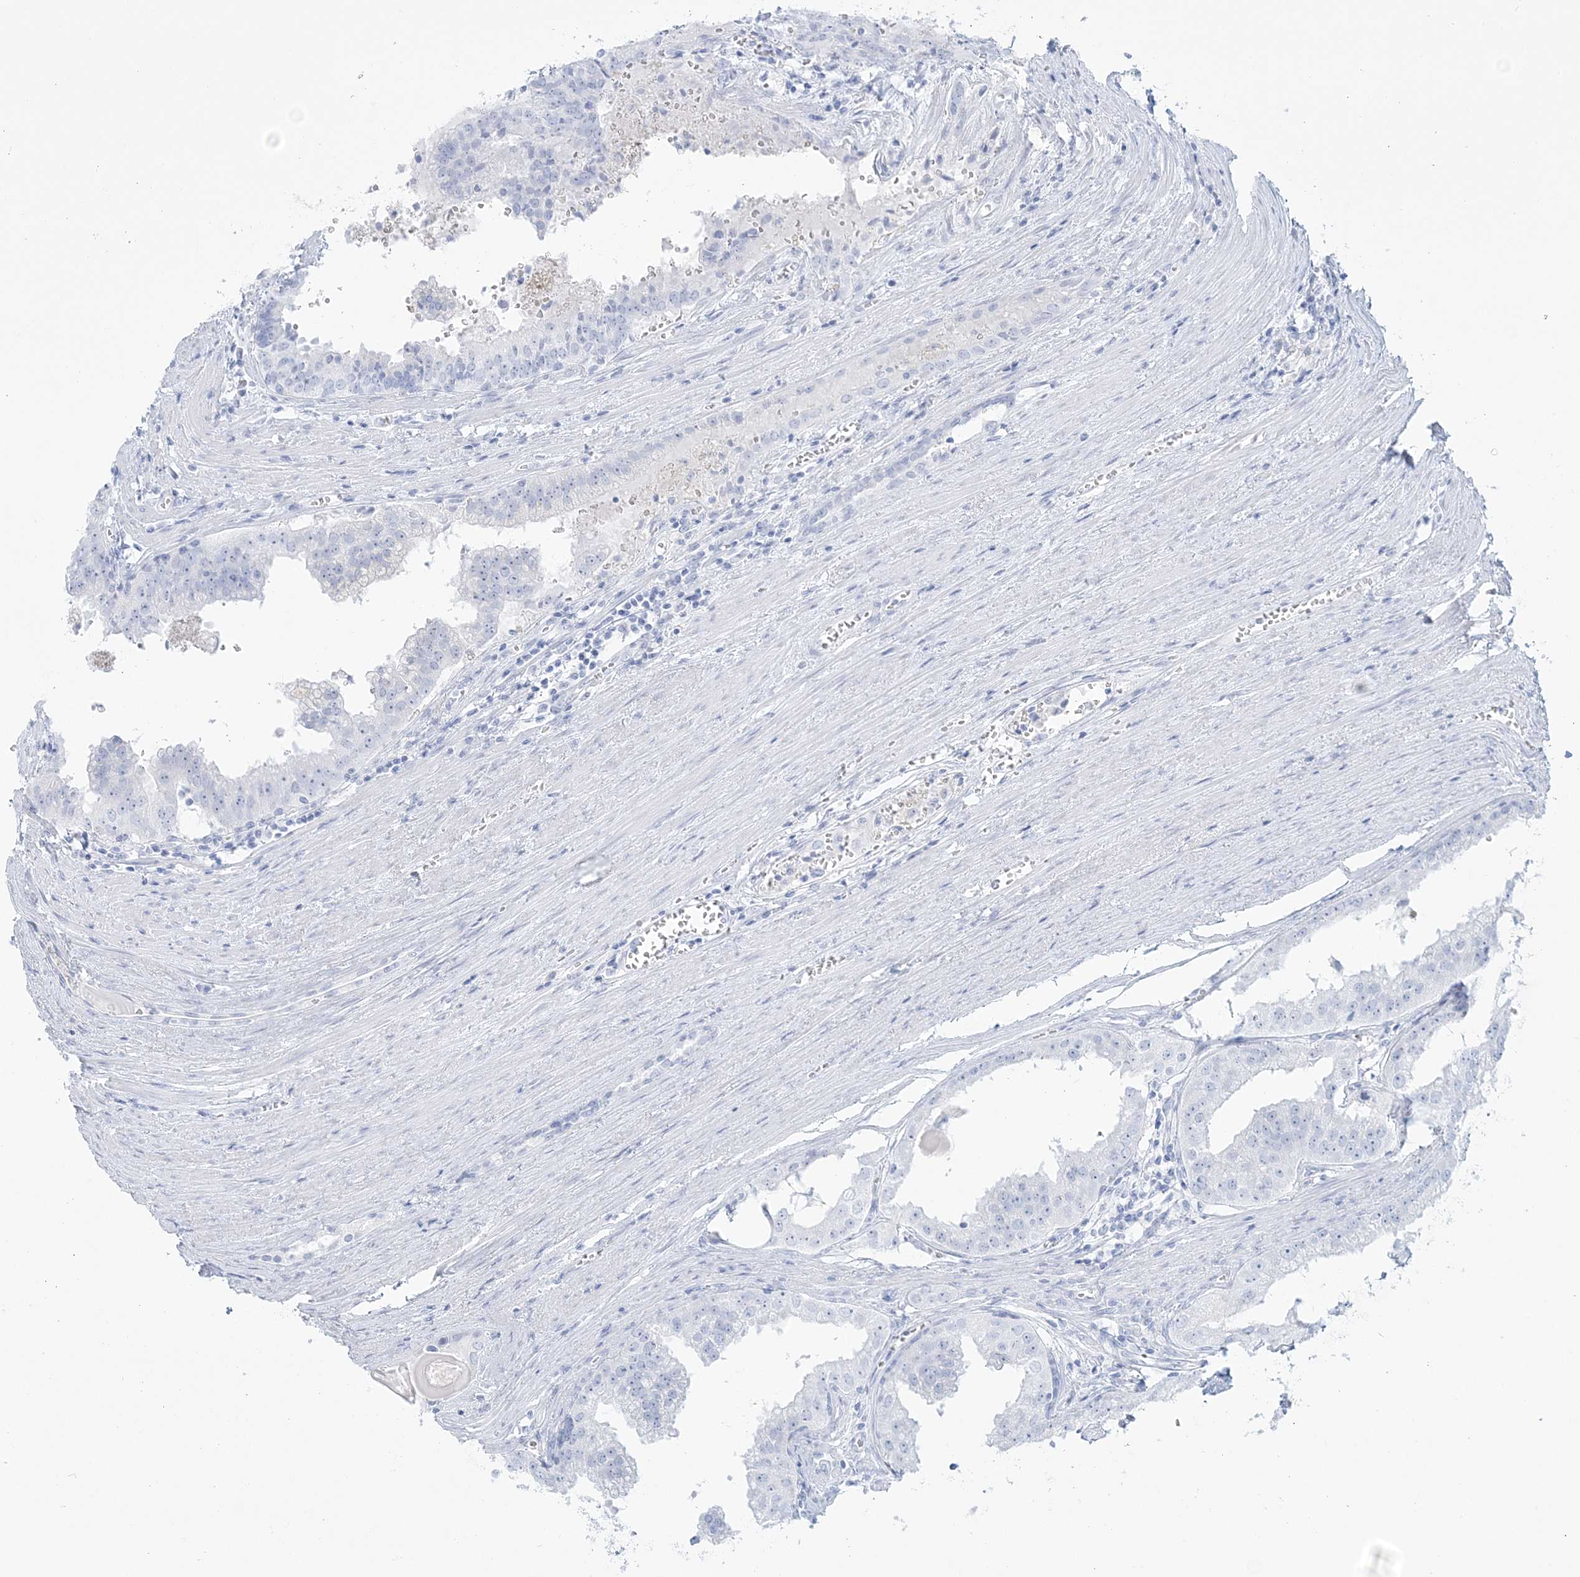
{"staining": {"intensity": "negative", "quantity": "none", "location": "none"}, "tissue": "prostate cancer", "cell_type": "Tumor cells", "image_type": "cancer", "snomed": [{"axis": "morphology", "description": "Adenocarcinoma, High grade"}, {"axis": "topography", "description": "Prostate"}], "caption": "This is an immunohistochemistry (IHC) micrograph of human prostate cancer. There is no expression in tumor cells.", "gene": "ADGB", "patient": {"sex": "male", "age": 68}}